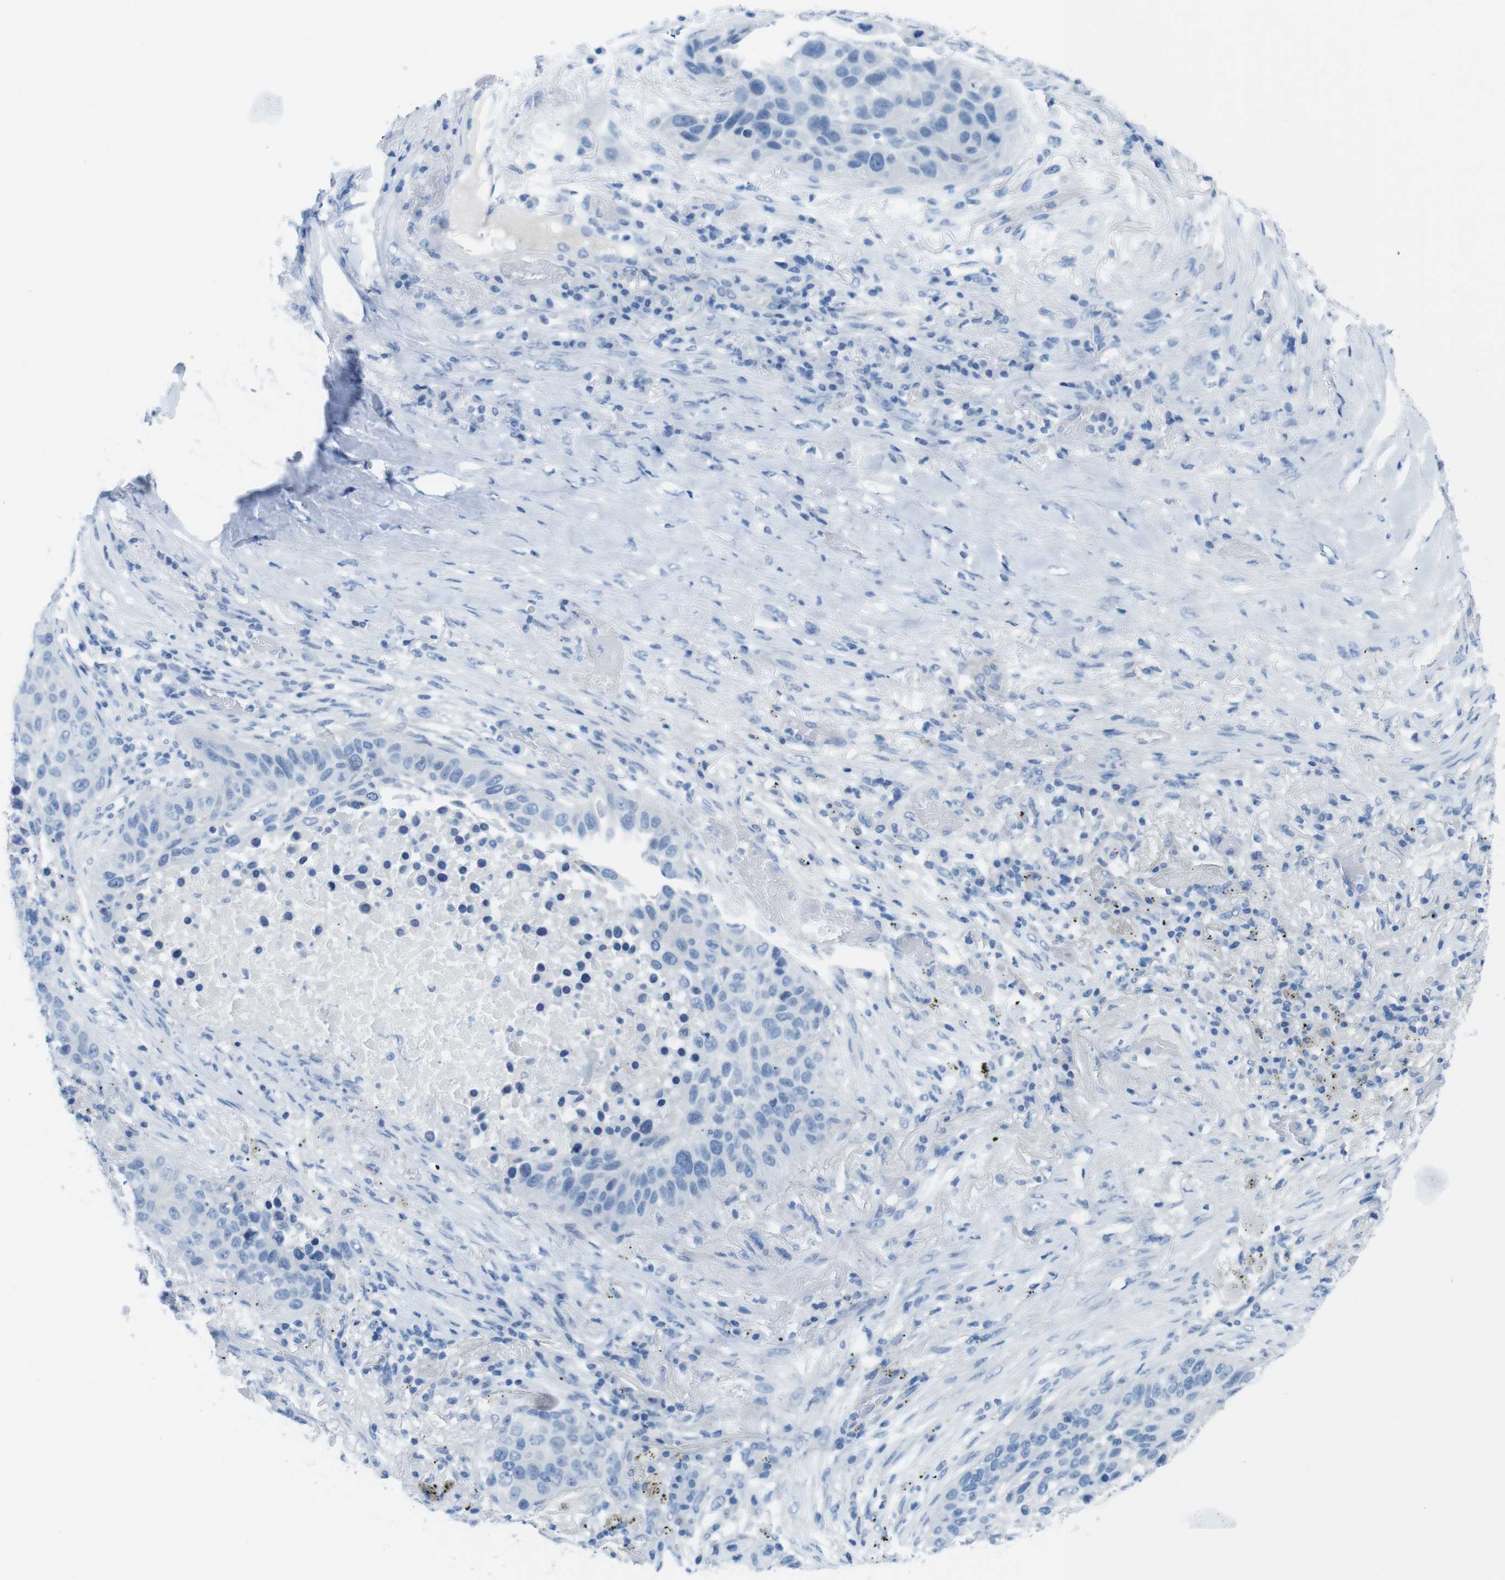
{"staining": {"intensity": "negative", "quantity": "none", "location": "none"}, "tissue": "lung cancer", "cell_type": "Tumor cells", "image_type": "cancer", "snomed": [{"axis": "morphology", "description": "Squamous cell carcinoma, NOS"}, {"axis": "topography", "description": "Lung"}], "caption": "There is no significant positivity in tumor cells of lung squamous cell carcinoma.", "gene": "GAP43", "patient": {"sex": "male", "age": 57}}